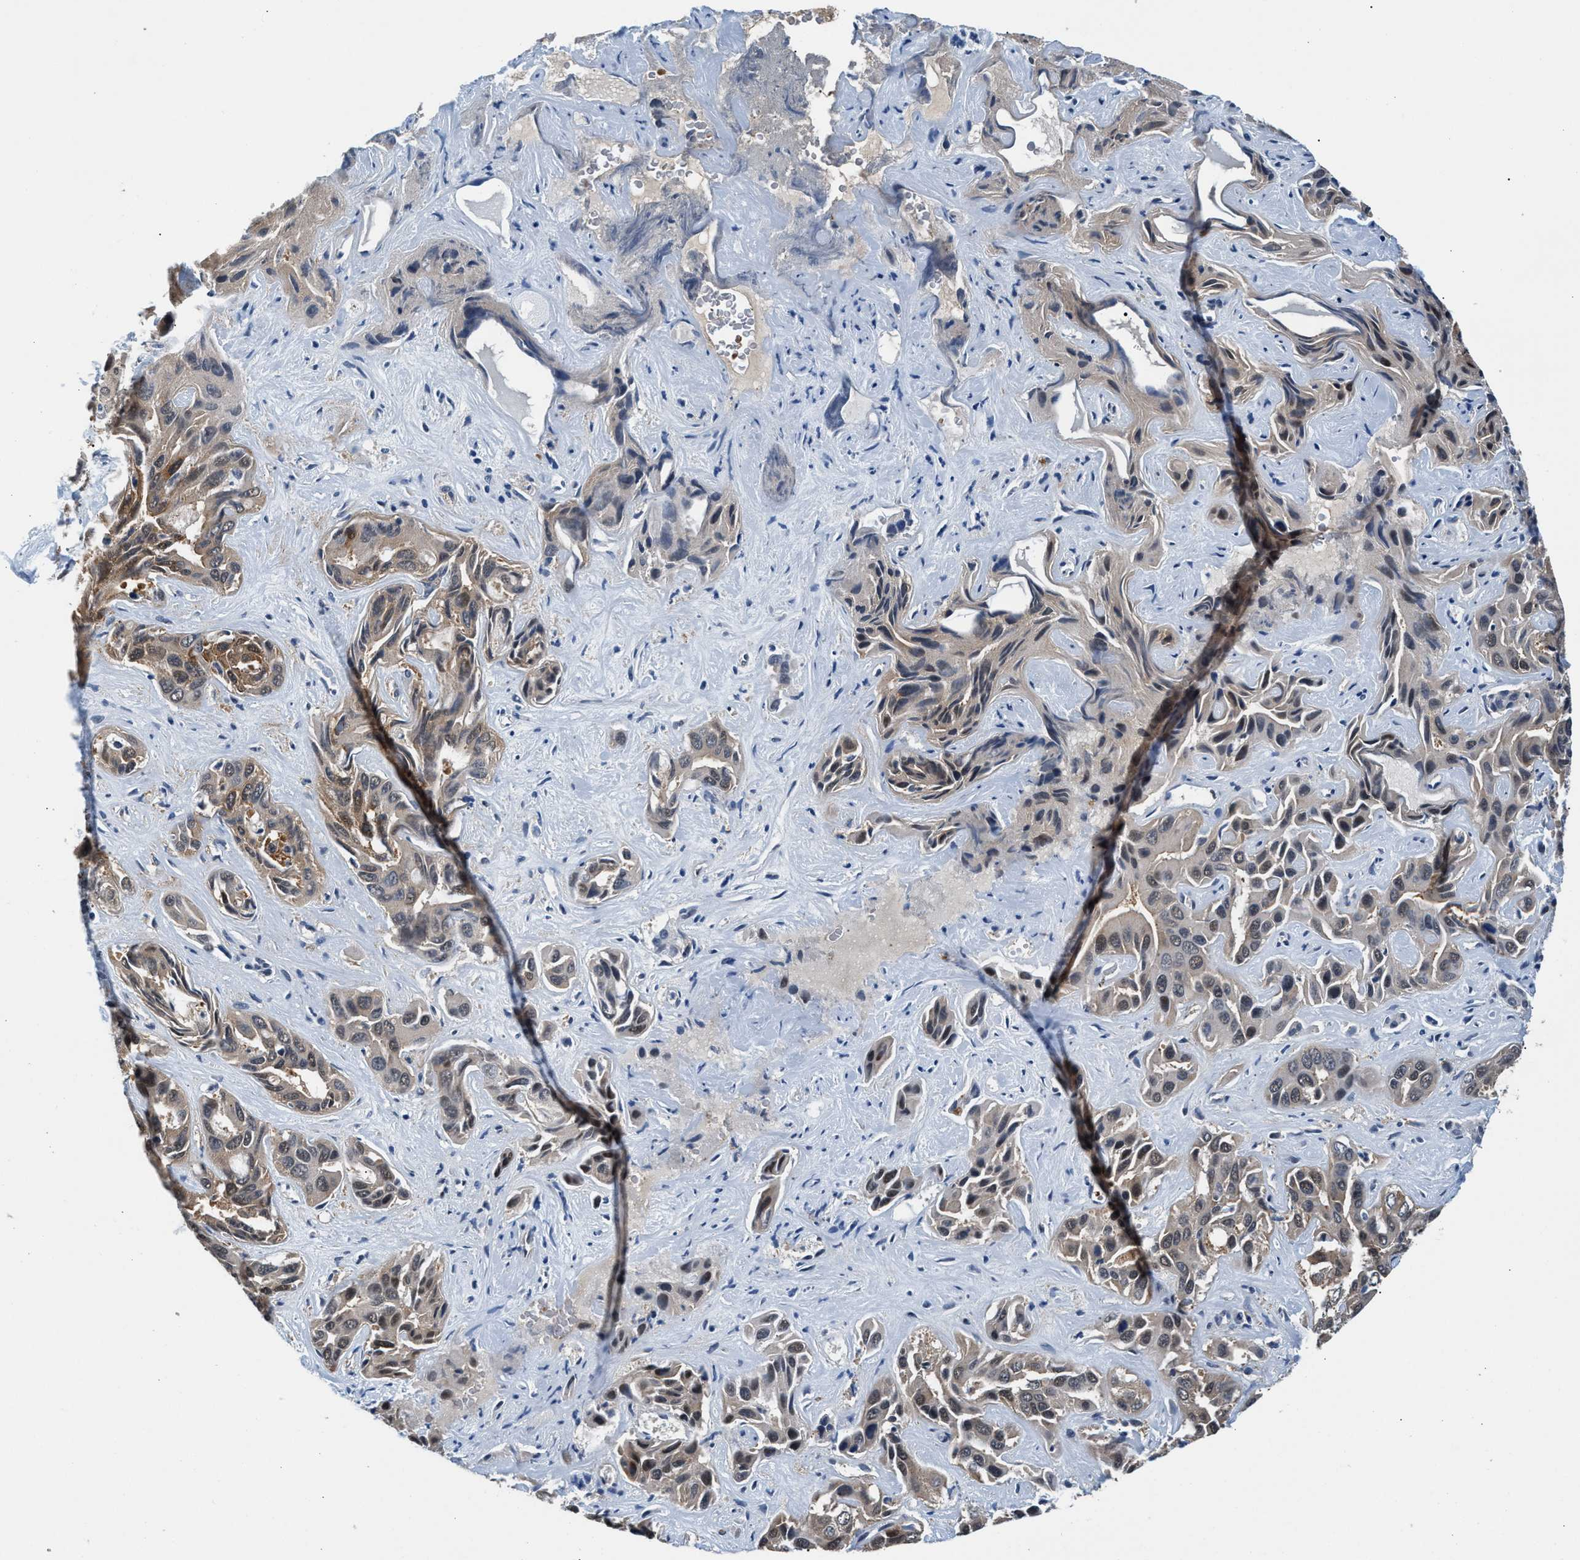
{"staining": {"intensity": "weak", "quantity": "25%-75%", "location": "cytoplasmic/membranous,nuclear"}, "tissue": "liver cancer", "cell_type": "Tumor cells", "image_type": "cancer", "snomed": [{"axis": "morphology", "description": "Cholangiocarcinoma"}, {"axis": "topography", "description": "Liver"}], "caption": "Immunohistochemical staining of human liver cancer (cholangiocarcinoma) shows weak cytoplasmic/membranous and nuclear protein positivity in about 25%-75% of tumor cells.", "gene": "RBM33", "patient": {"sex": "female", "age": 52}}